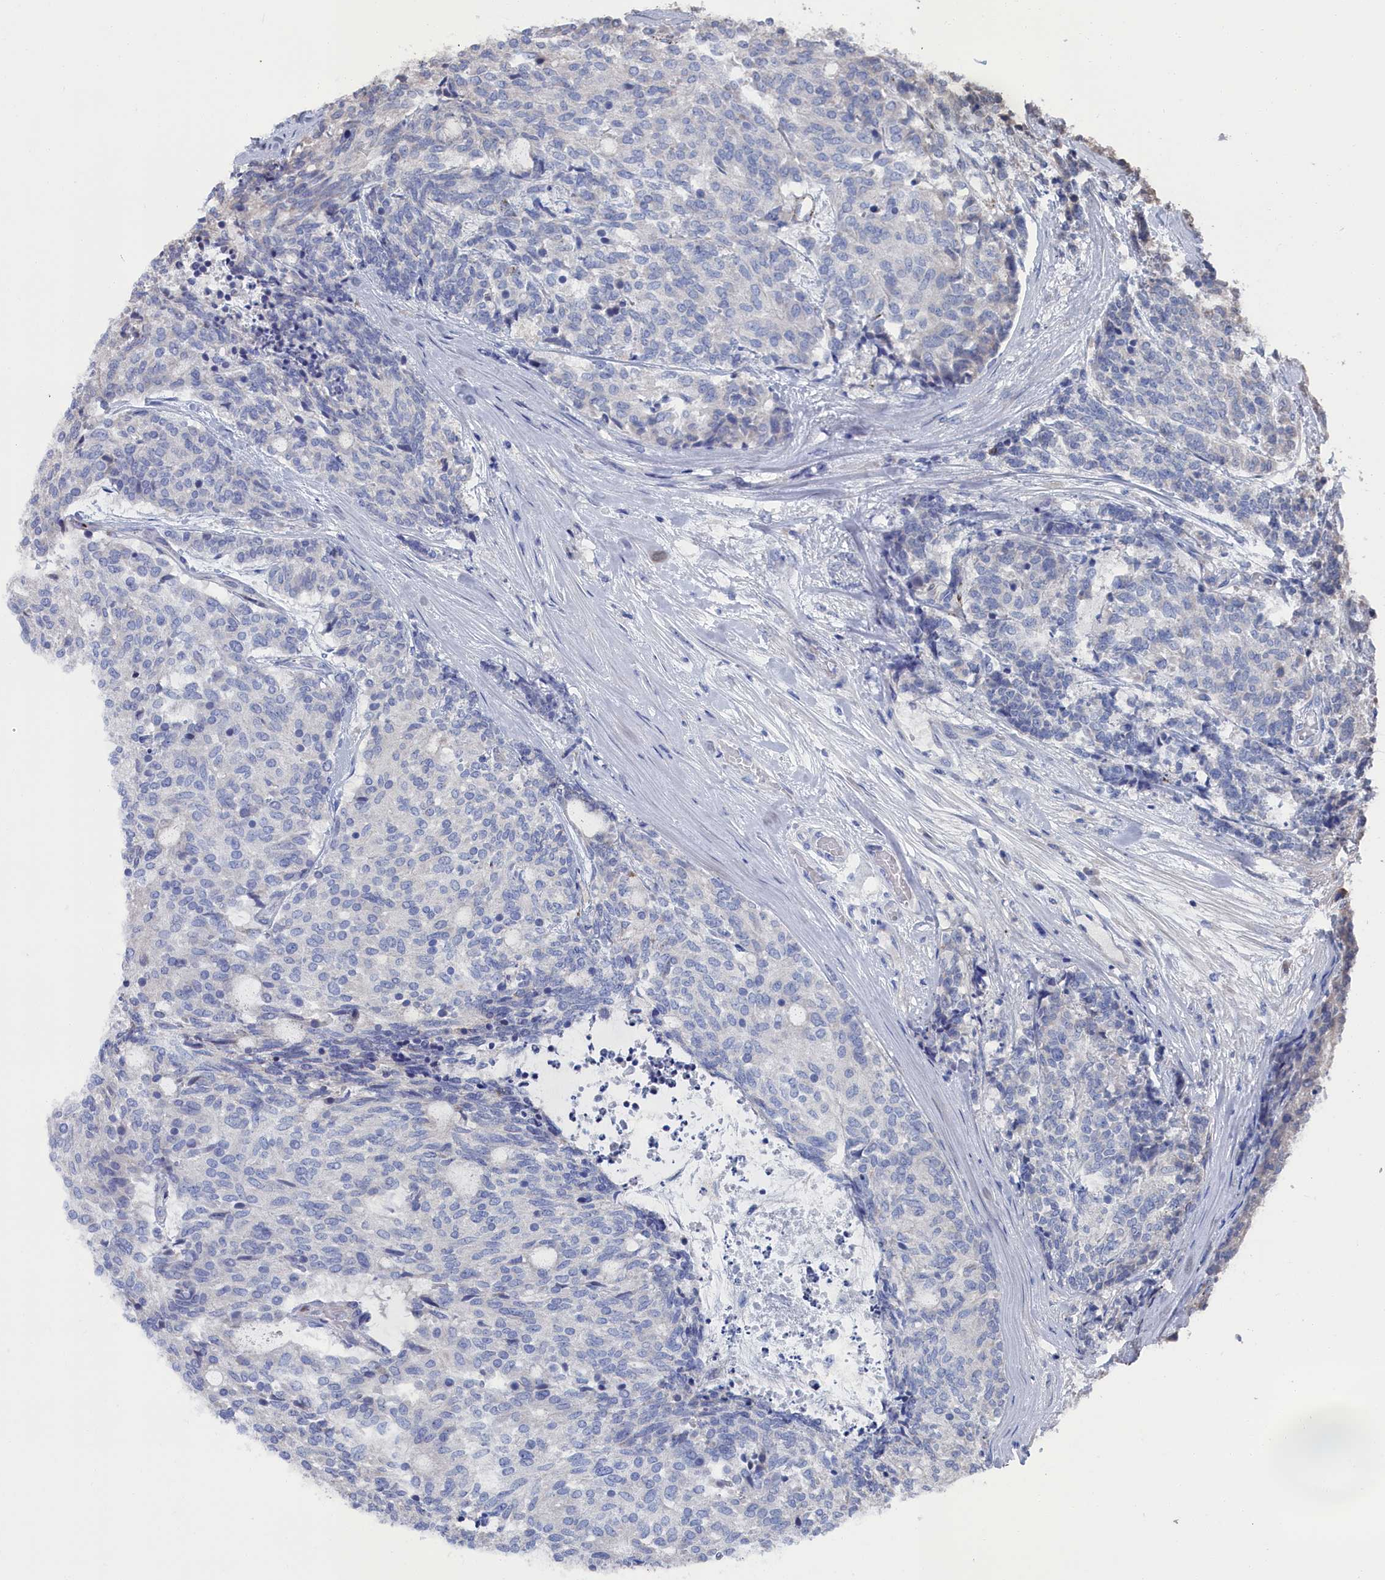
{"staining": {"intensity": "negative", "quantity": "none", "location": "none"}, "tissue": "carcinoid", "cell_type": "Tumor cells", "image_type": "cancer", "snomed": [{"axis": "morphology", "description": "Carcinoid, malignant, NOS"}, {"axis": "topography", "description": "Pancreas"}], "caption": "There is no significant positivity in tumor cells of malignant carcinoid.", "gene": "CEND1", "patient": {"sex": "female", "age": 54}}